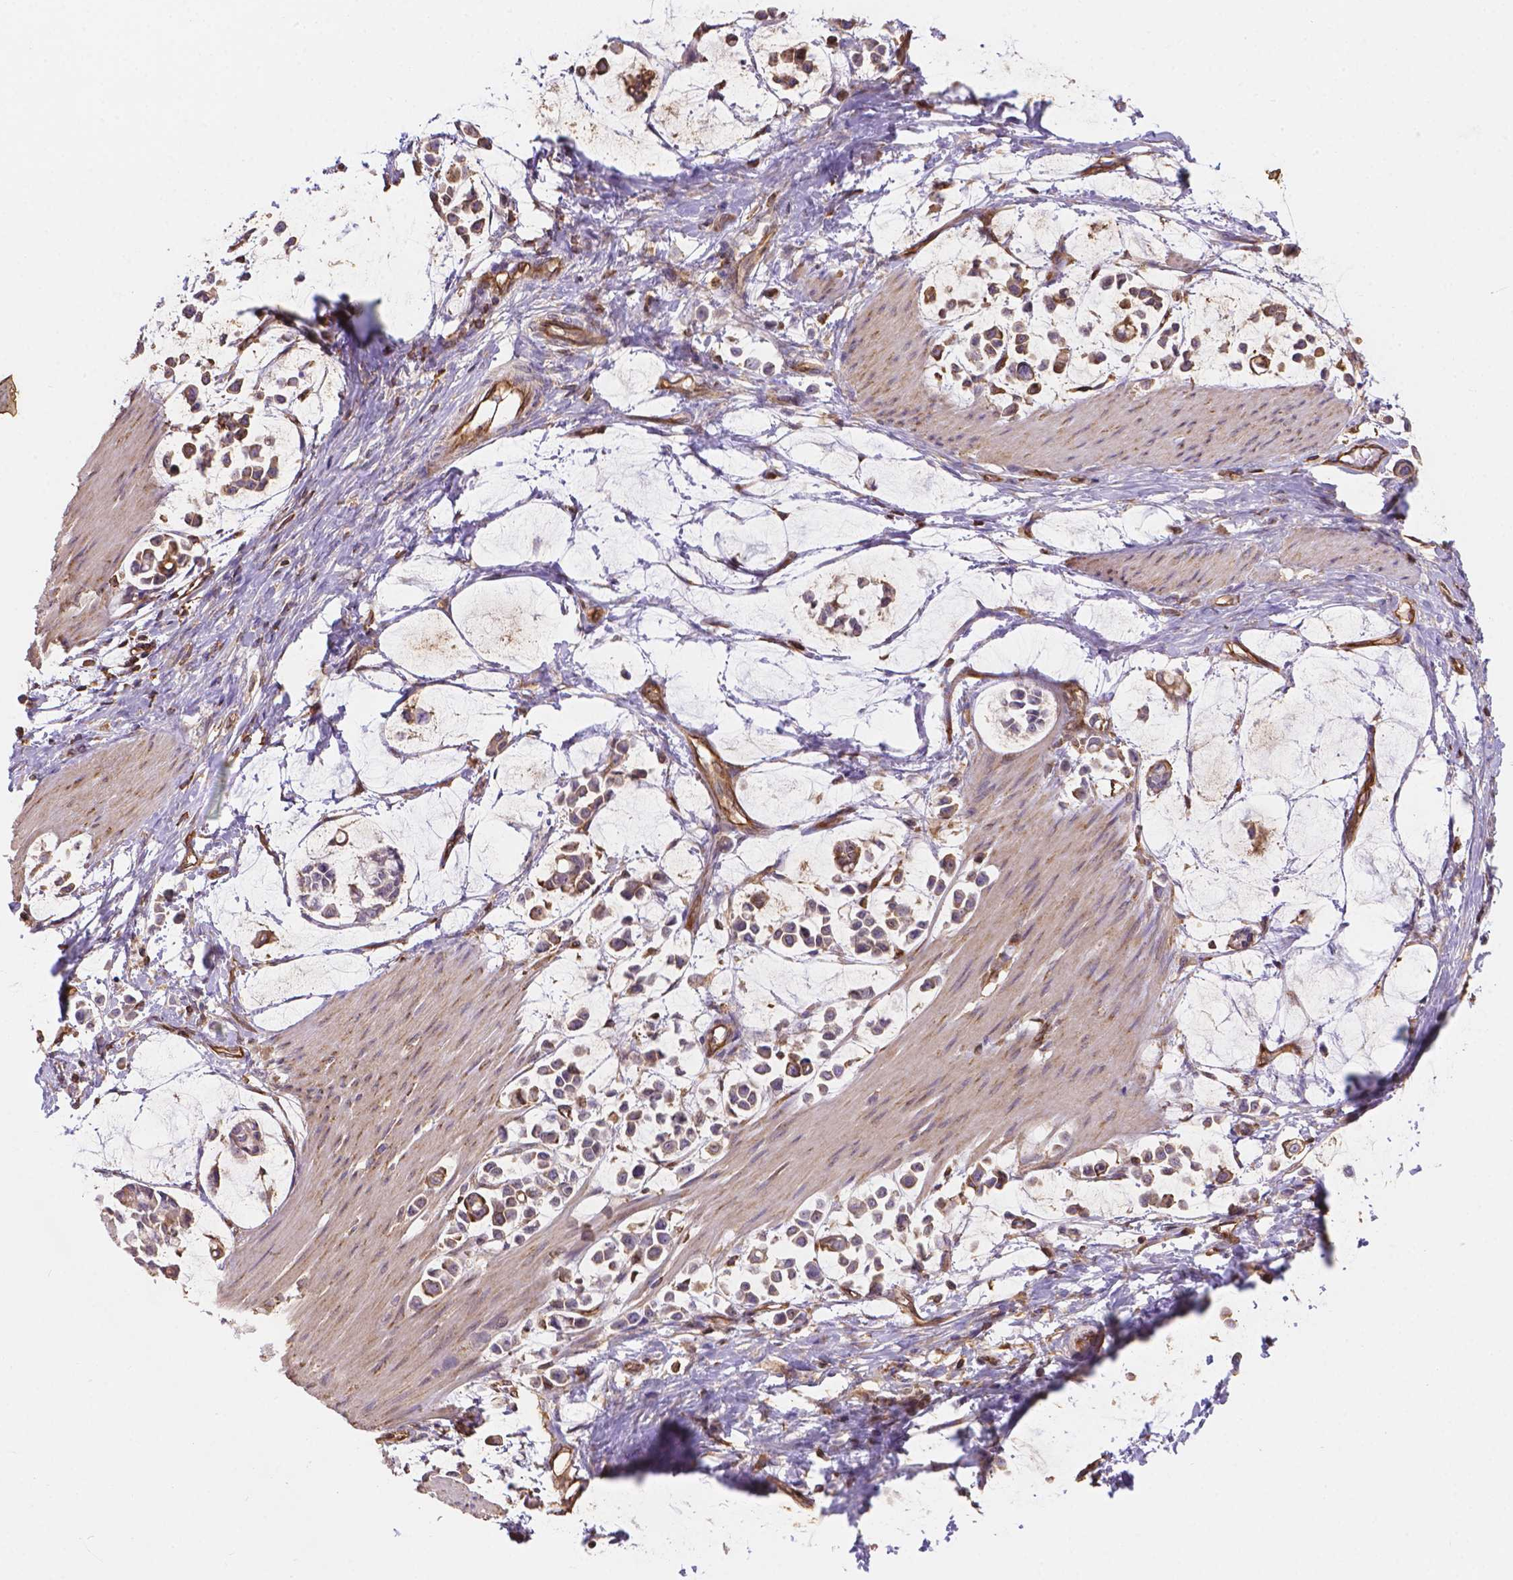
{"staining": {"intensity": "moderate", "quantity": ">75%", "location": "cytoplasmic/membranous"}, "tissue": "stomach cancer", "cell_type": "Tumor cells", "image_type": "cancer", "snomed": [{"axis": "morphology", "description": "Adenocarcinoma, NOS"}, {"axis": "topography", "description": "Stomach"}], "caption": "There is medium levels of moderate cytoplasmic/membranous staining in tumor cells of adenocarcinoma (stomach), as demonstrated by immunohistochemical staining (brown color).", "gene": "DMWD", "patient": {"sex": "male", "age": 82}}